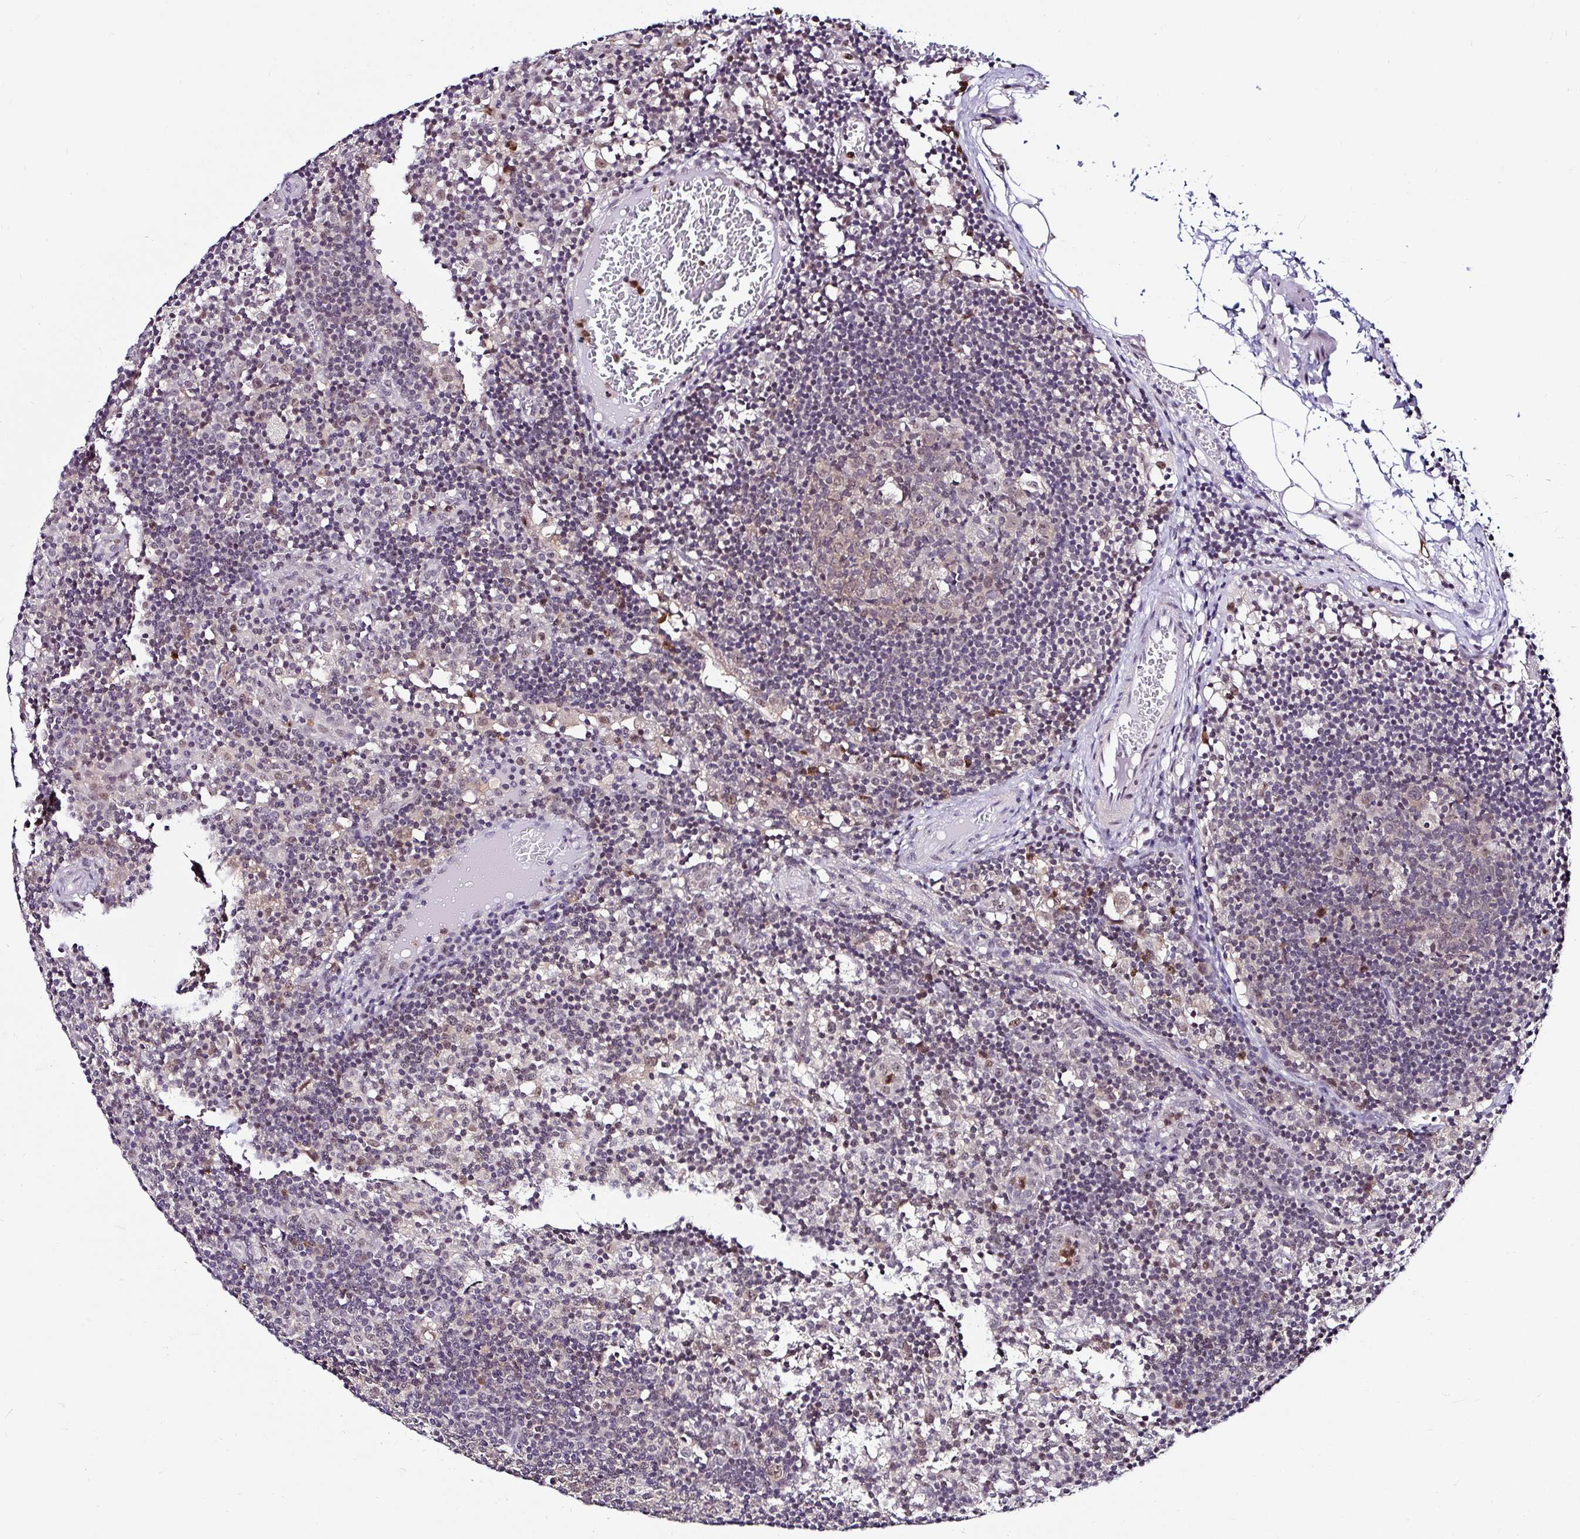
{"staining": {"intensity": "weak", "quantity": "25%-75%", "location": "cytoplasmic/membranous,nuclear"}, "tissue": "lymph node", "cell_type": "Germinal center cells", "image_type": "normal", "snomed": [{"axis": "morphology", "description": "Normal tissue, NOS"}, {"axis": "topography", "description": "Lymph node"}], "caption": "Immunohistochemistry (IHC) of benign lymph node shows low levels of weak cytoplasmic/membranous,nuclear staining in approximately 25%-75% of germinal center cells. The staining was performed using DAB (3,3'-diaminobenzidine), with brown indicating positive protein expression. Nuclei are stained blue with hematoxylin.", "gene": "PIN4", "patient": {"sex": "female", "age": 45}}